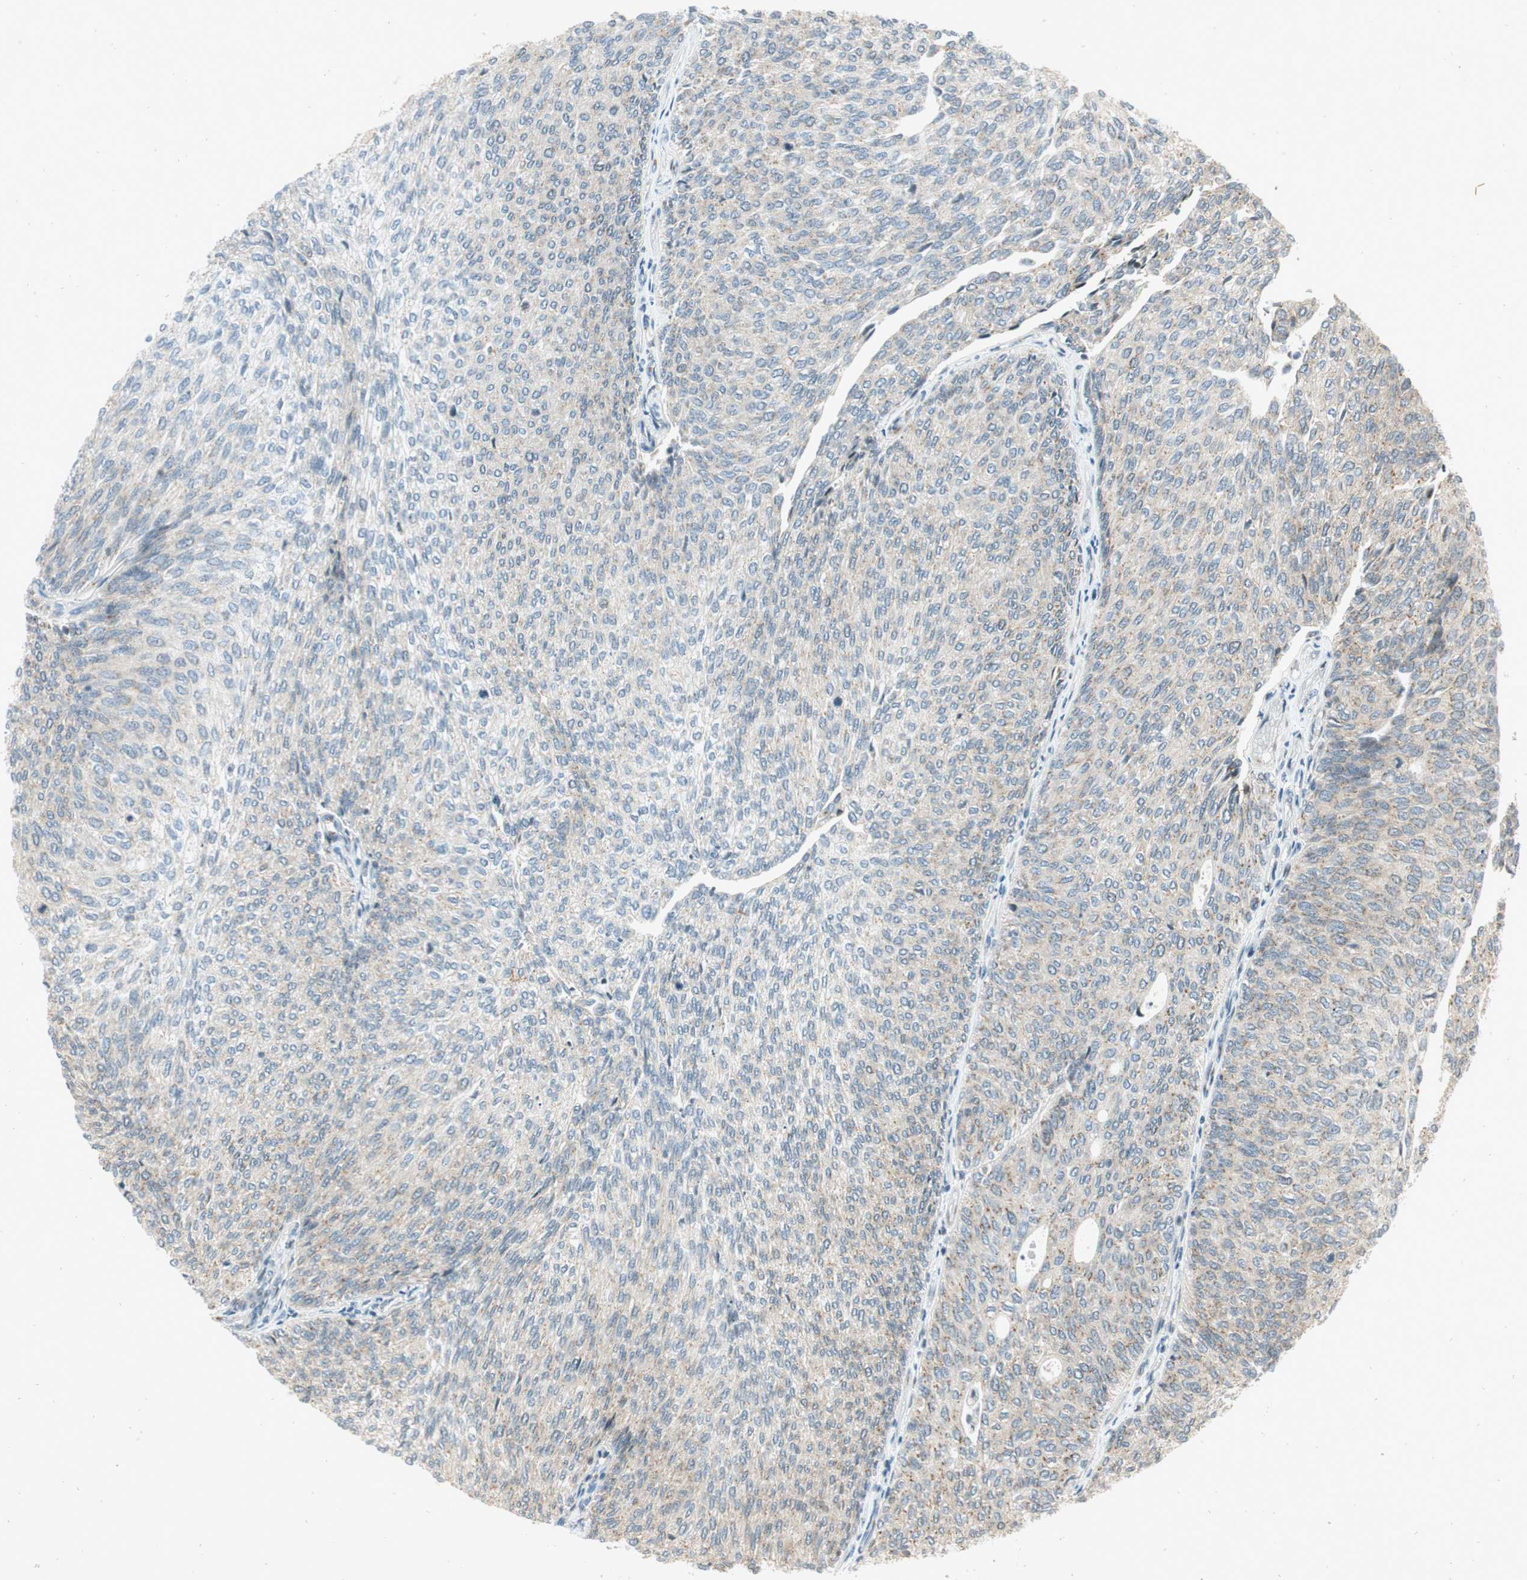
{"staining": {"intensity": "weak", "quantity": "<25%", "location": "cytoplasmic/membranous"}, "tissue": "urothelial cancer", "cell_type": "Tumor cells", "image_type": "cancer", "snomed": [{"axis": "morphology", "description": "Urothelial carcinoma, Low grade"}, {"axis": "topography", "description": "Urinary bladder"}], "caption": "Immunohistochemistry (IHC) micrograph of human urothelial carcinoma (low-grade) stained for a protein (brown), which shows no staining in tumor cells. (DAB (3,3'-diaminobenzidine) immunohistochemistry (IHC) visualized using brightfield microscopy, high magnification).", "gene": "NEO1", "patient": {"sex": "female", "age": 79}}